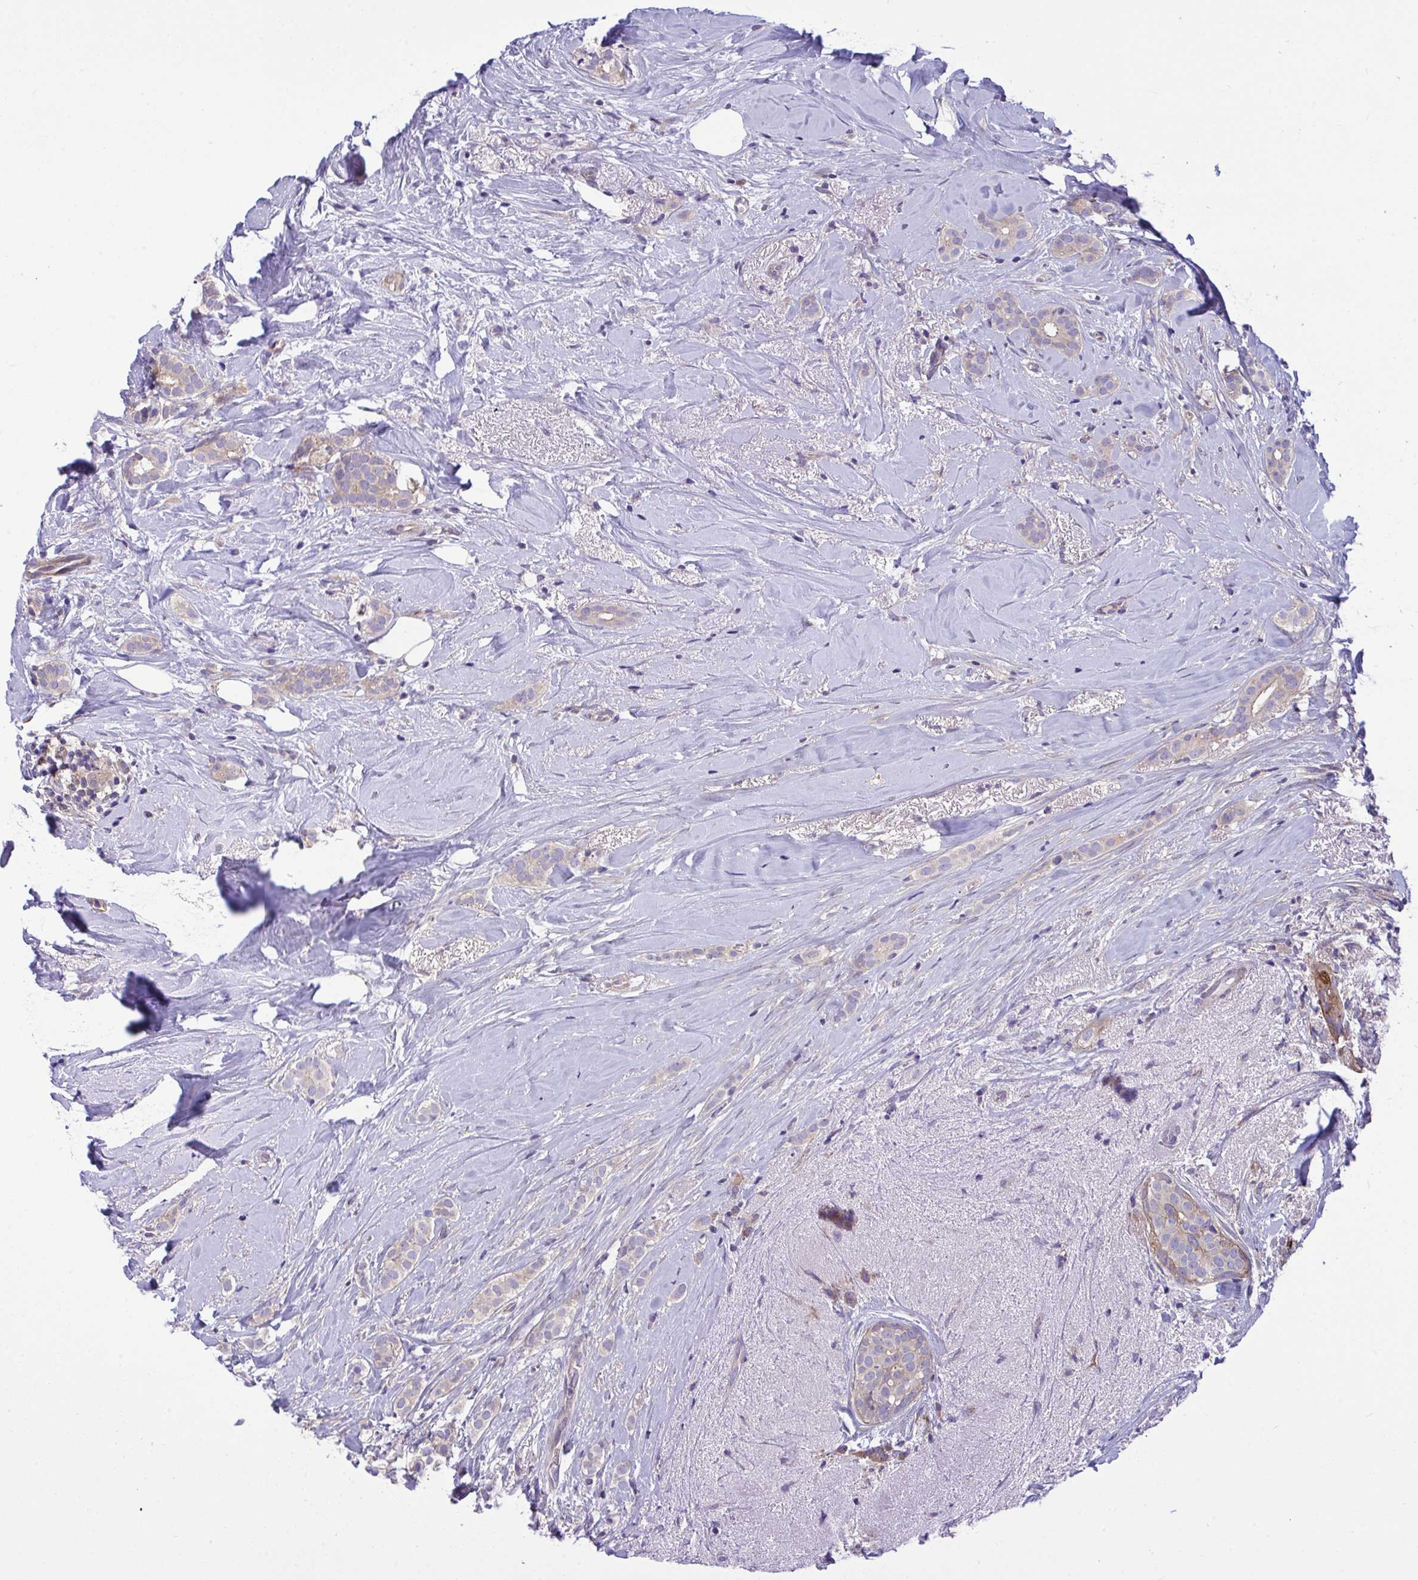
{"staining": {"intensity": "weak", "quantity": "<25%", "location": "cytoplasmic/membranous"}, "tissue": "breast cancer", "cell_type": "Tumor cells", "image_type": "cancer", "snomed": [{"axis": "morphology", "description": "Duct carcinoma"}, {"axis": "topography", "description": "Breast"}], "caption": "A histopathology image of human breast cancer (invasive ductal carcinoma) is negative for staining in tumor cells.", "gene": "GRB14", "patient": {"sex": "female", "age": 65}}